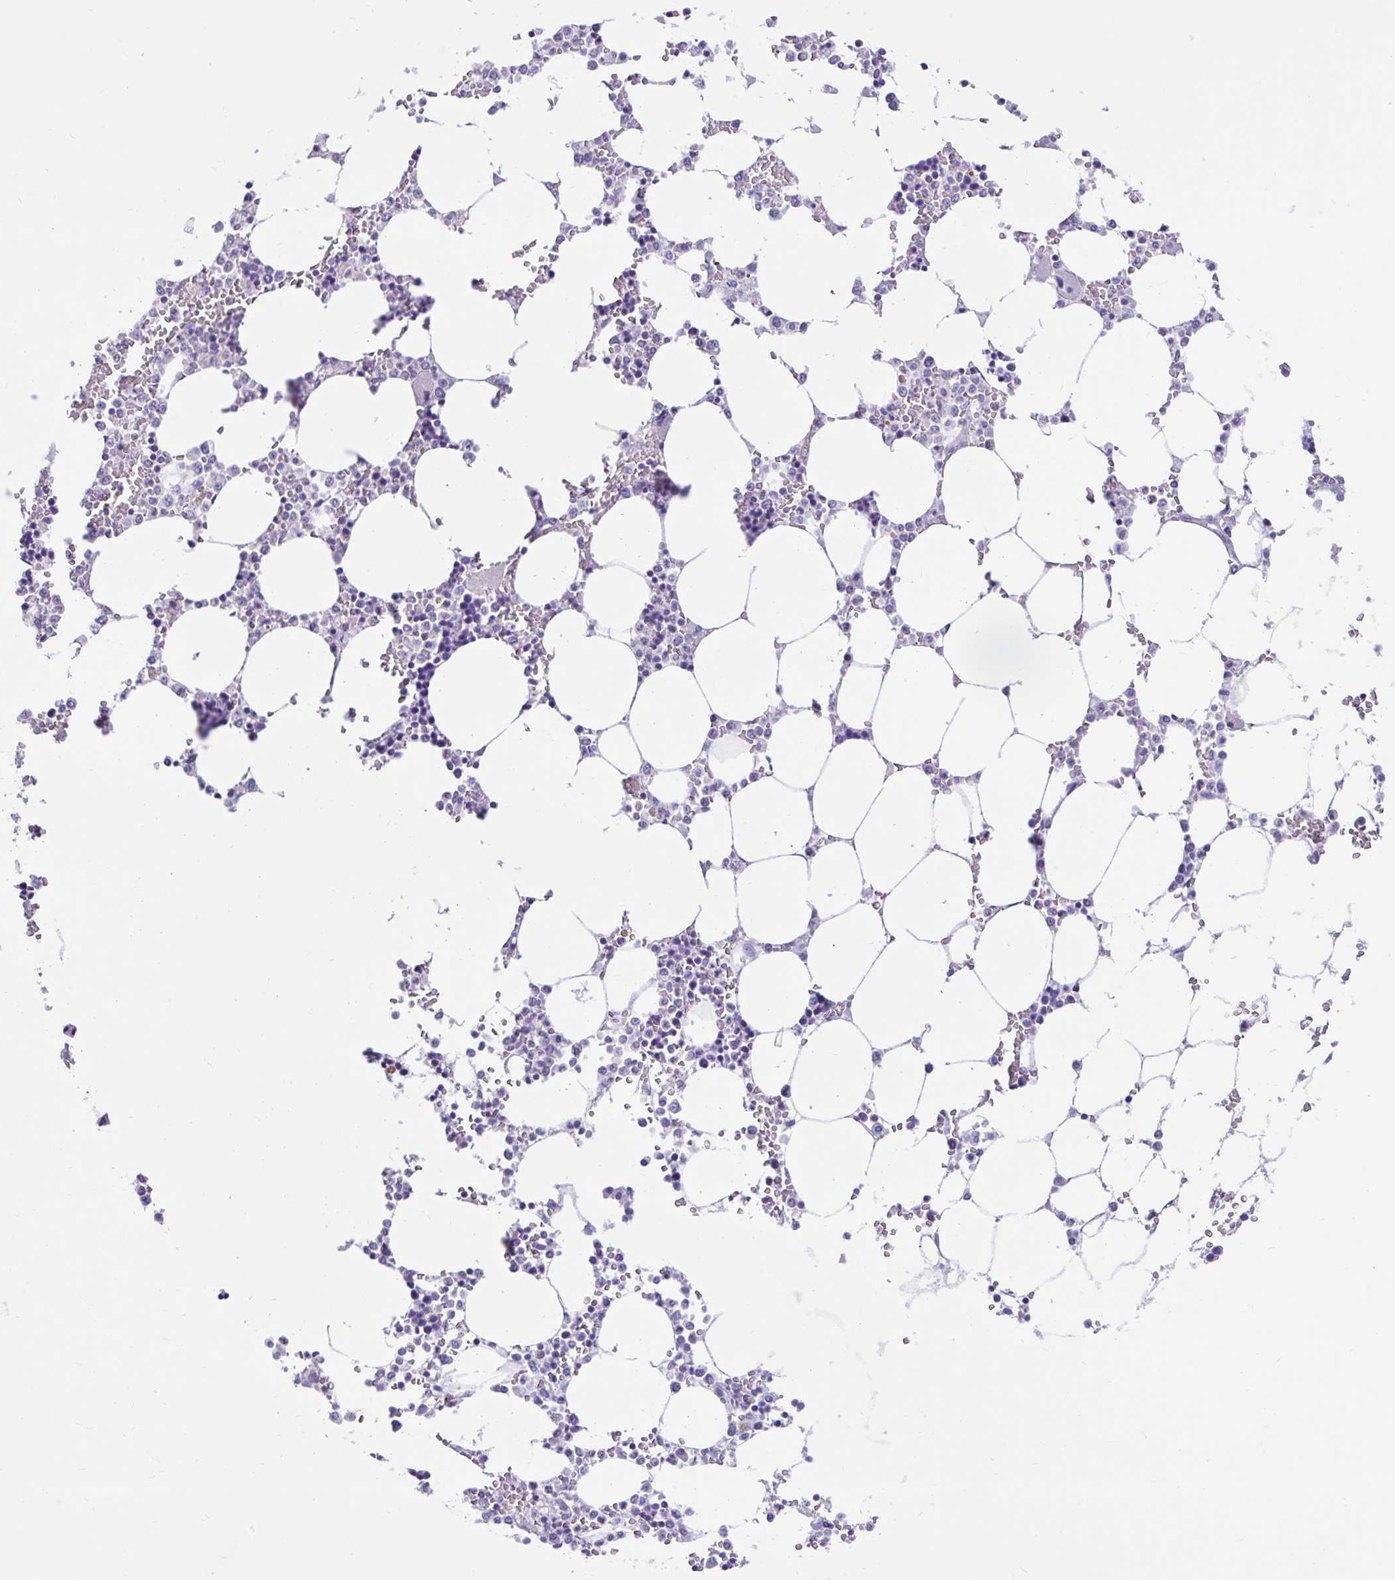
{"staining": {"intensity": "negative", "quantity": "none", "location": "none"}, "tissue": "bone marrow", "cell_type": "Hematopoietic cells", "image_type": "normal", "snomed": [{"axis": "morphology", "description": "Normal tissue, NOS"}, {"axis": "topography", "description": "Bone marrow"}], "caption": "IHC of unremarkable bone marrow exhibits no expression in hematopoietic cells.", "gene": "NHLH2", "patient": {"sex": "male", "age": 64}}